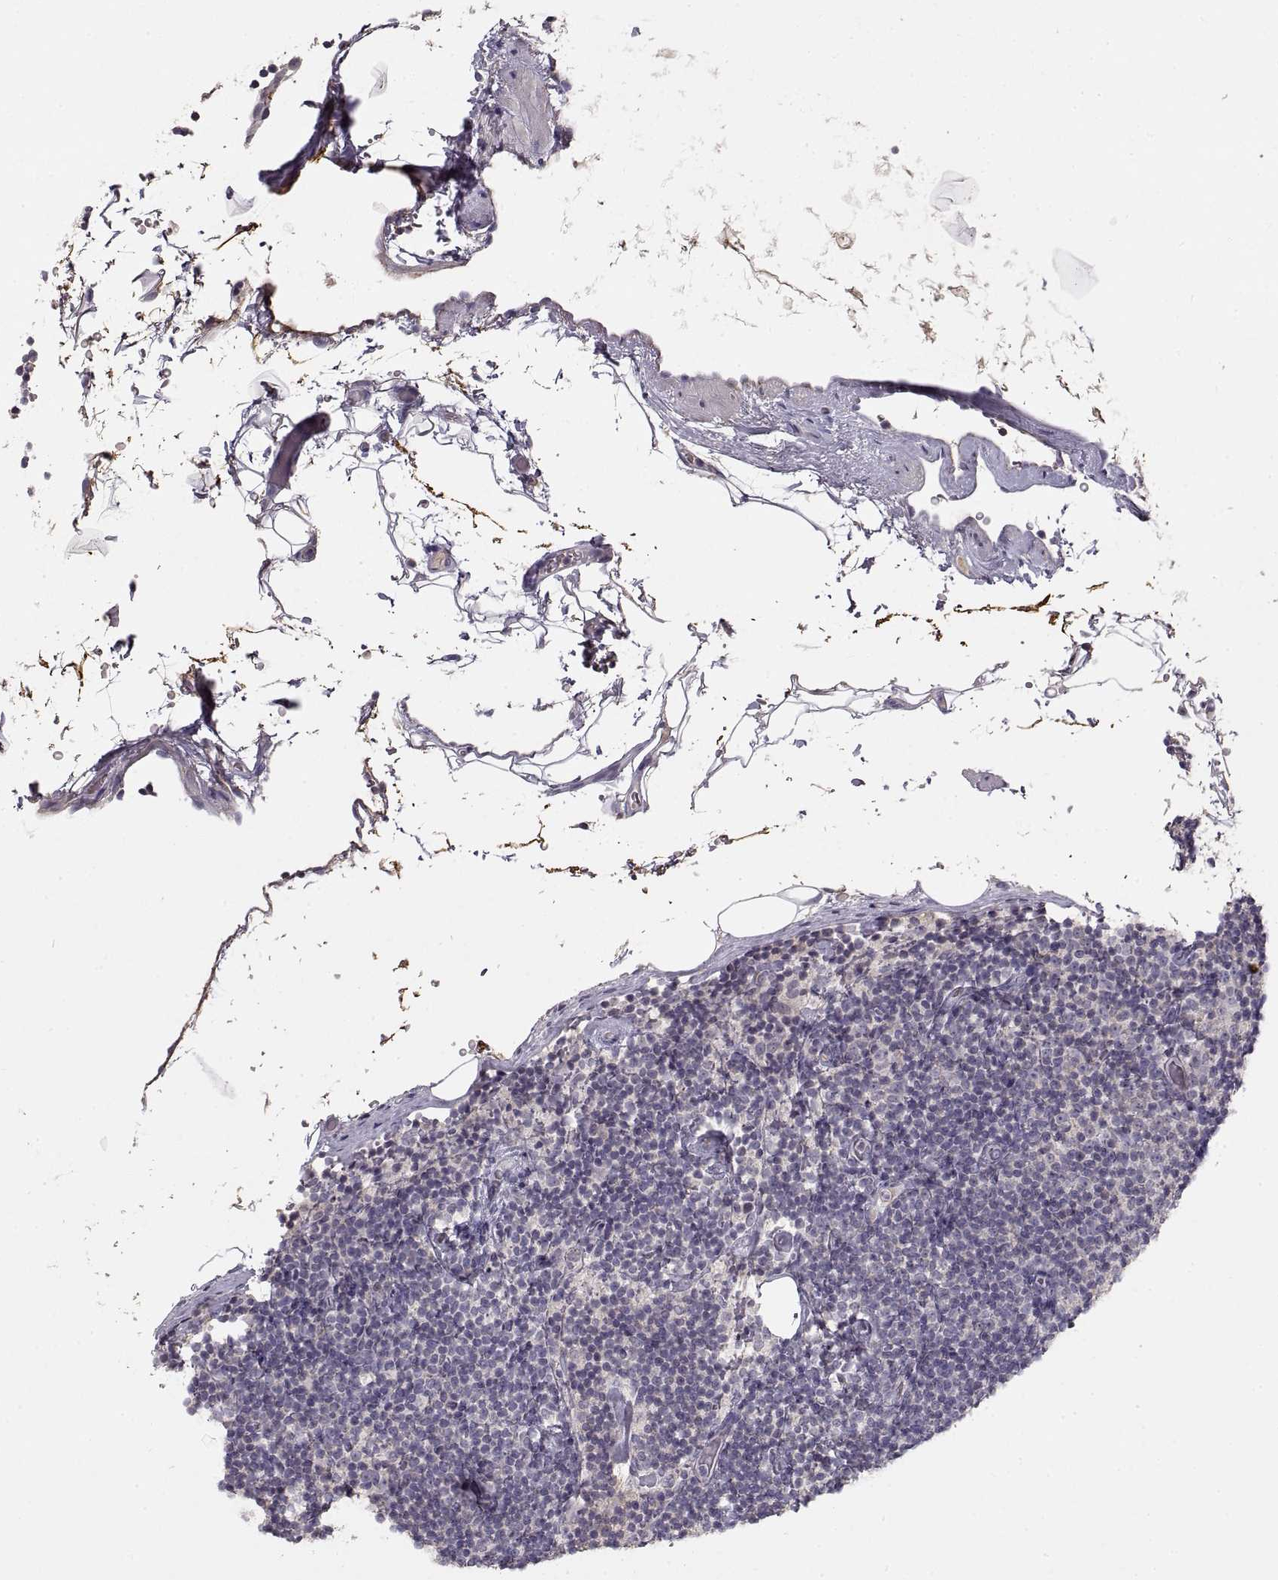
{"staining": {"intensity": "negative", "quantity": "none", "location": "none"}, "tissue": "lymphoma", "cell_type": "Tumor cells", "image_type": "cancer", "snomed": [{"axis": "morphology", "description": "Malignant lymphoma, non-Hodgkin's type, Low grade"}, {"axis": "topography", "description": "Lymph node"}], "caption": "IHC of low-grade malignant lymphoma, non-Hodgkin's type demonstrates no expression in tumor cells.", "gene": "ADAM11", "patient": {"sex": "male", "age": 81}}